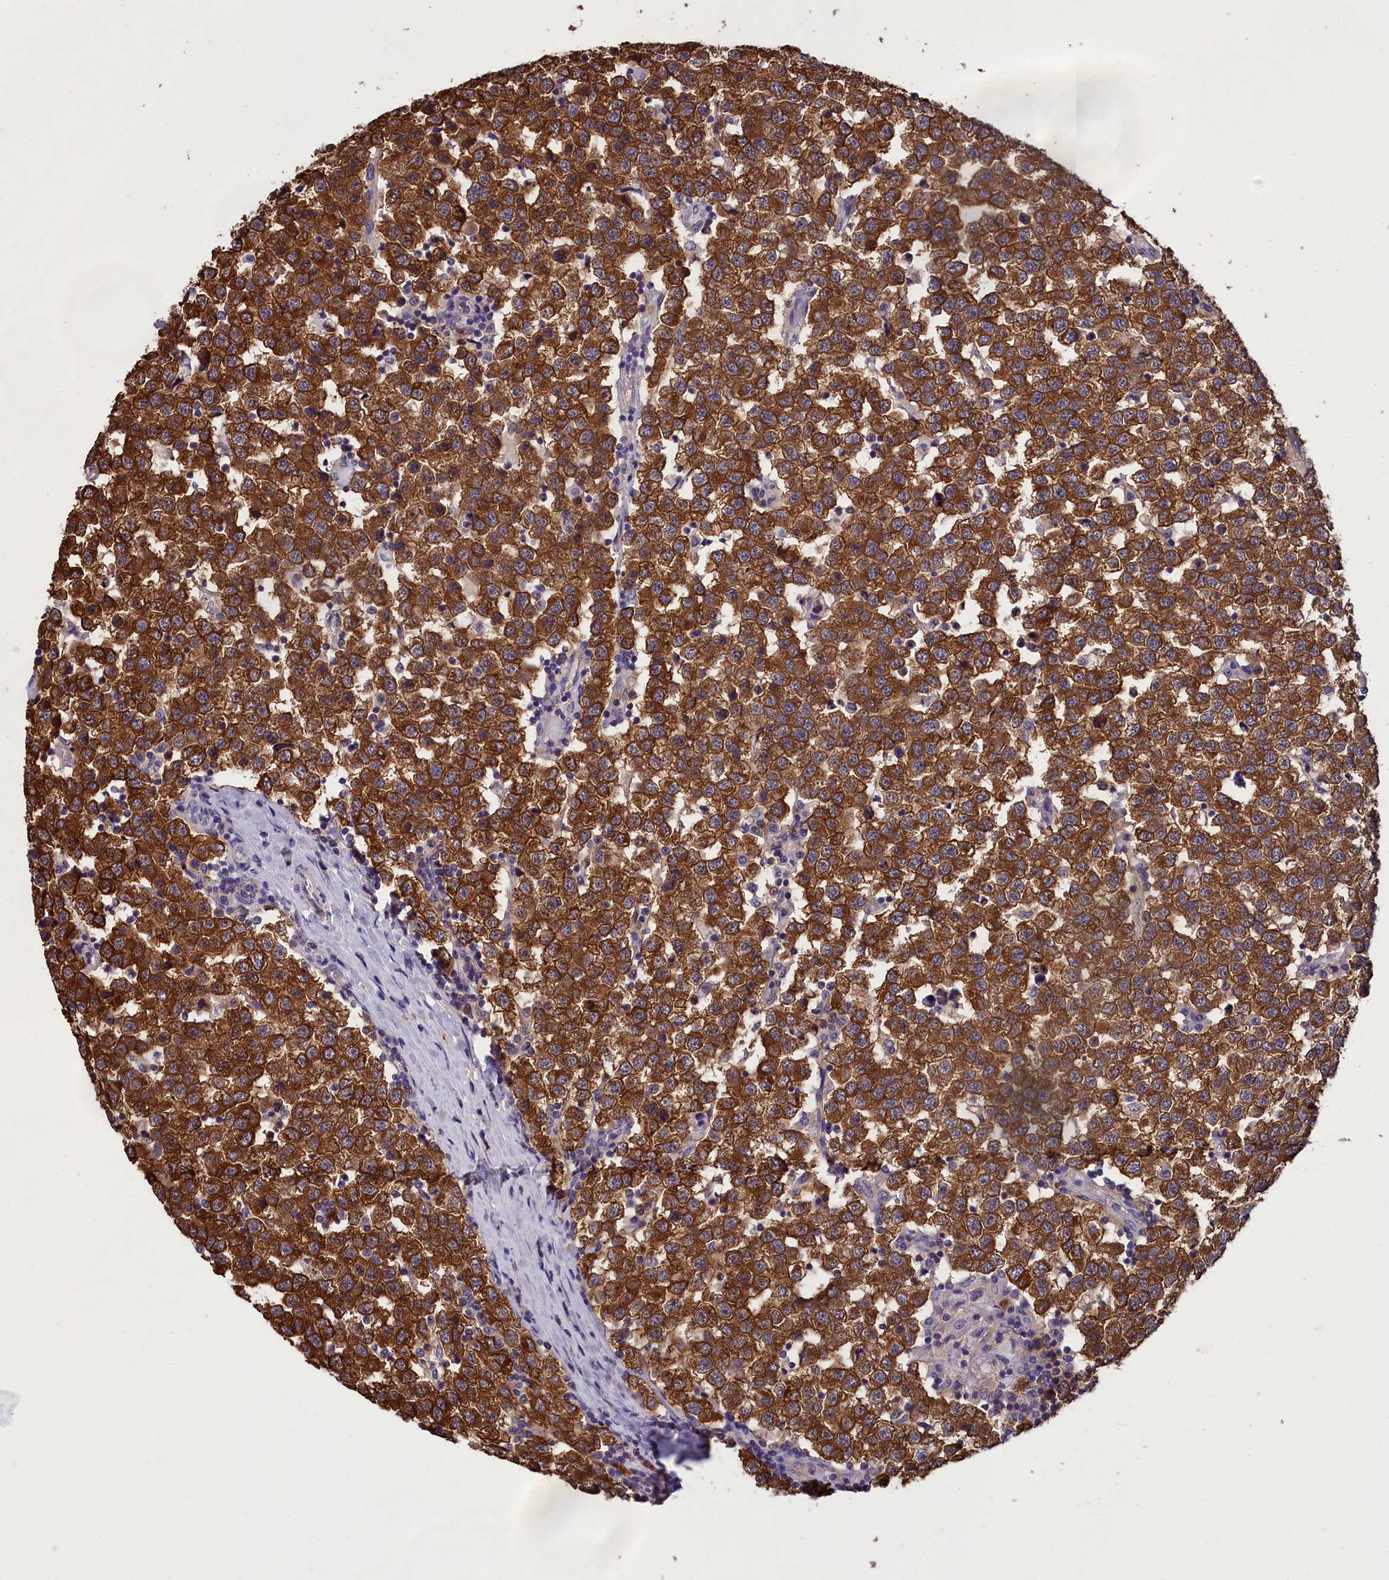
{"staining": {"intensity": "strong", "quantity": ">75%", "location": "cytoplasmic/membranous"}, "tissue": "testis cancer", "cell_type": "Tumor cells", "image_type": "cancer", "snomed": [{"axis": "morphology", "description": "Seminoma, NOS"}, {"axis": "topography", "description": "Testis"}], "caption": "Protein analysis of testis cancer (seminoma) tissue reveals strong cytoplasmic/membranous positivity in approximately >75% of tumor cells.", "gene": "ABCC8", "patient": {"sex": "male", "age": 34}}